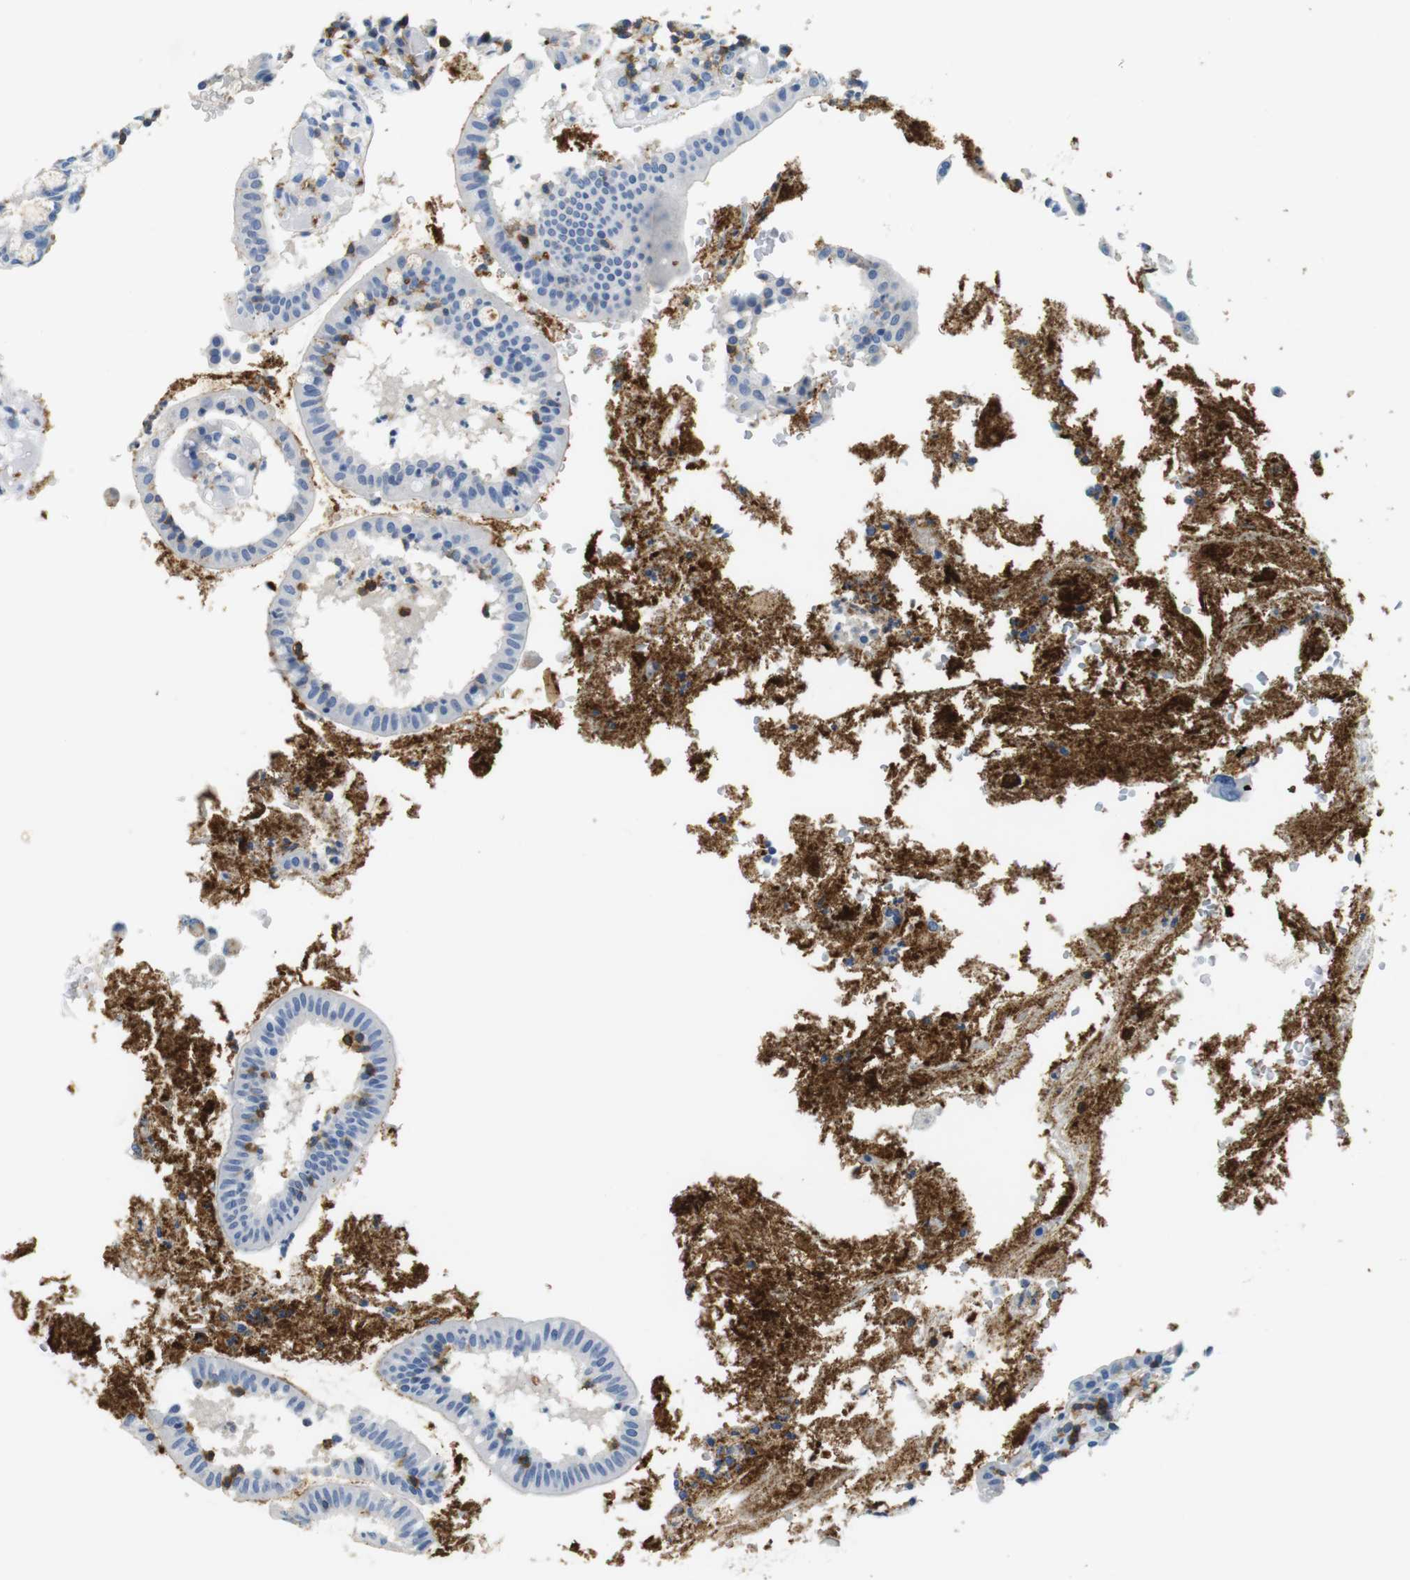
{"staining": {"intensity": "strong", "quantity": "<25%", "location": "cytoplasmic/membranous"}, "tissue": "small intestine", "cell_type": "Glandular cells", "image_type": "normal", "snomed": [{"axis": "morphology", "description": "Normal tissue, NOS"}, {"axis": "morphology", "description": "Cystadenocarcinoma, serous, Metastatic site"}, {"axis": "topography", "description": "Small intestine"}], "caption": "Benign small intestine shows strong cytoplasmic/membranous positivity in about <25% of glandular cells.", "gene": "LAT", "patient": {"sex": "female", "age": 61}}